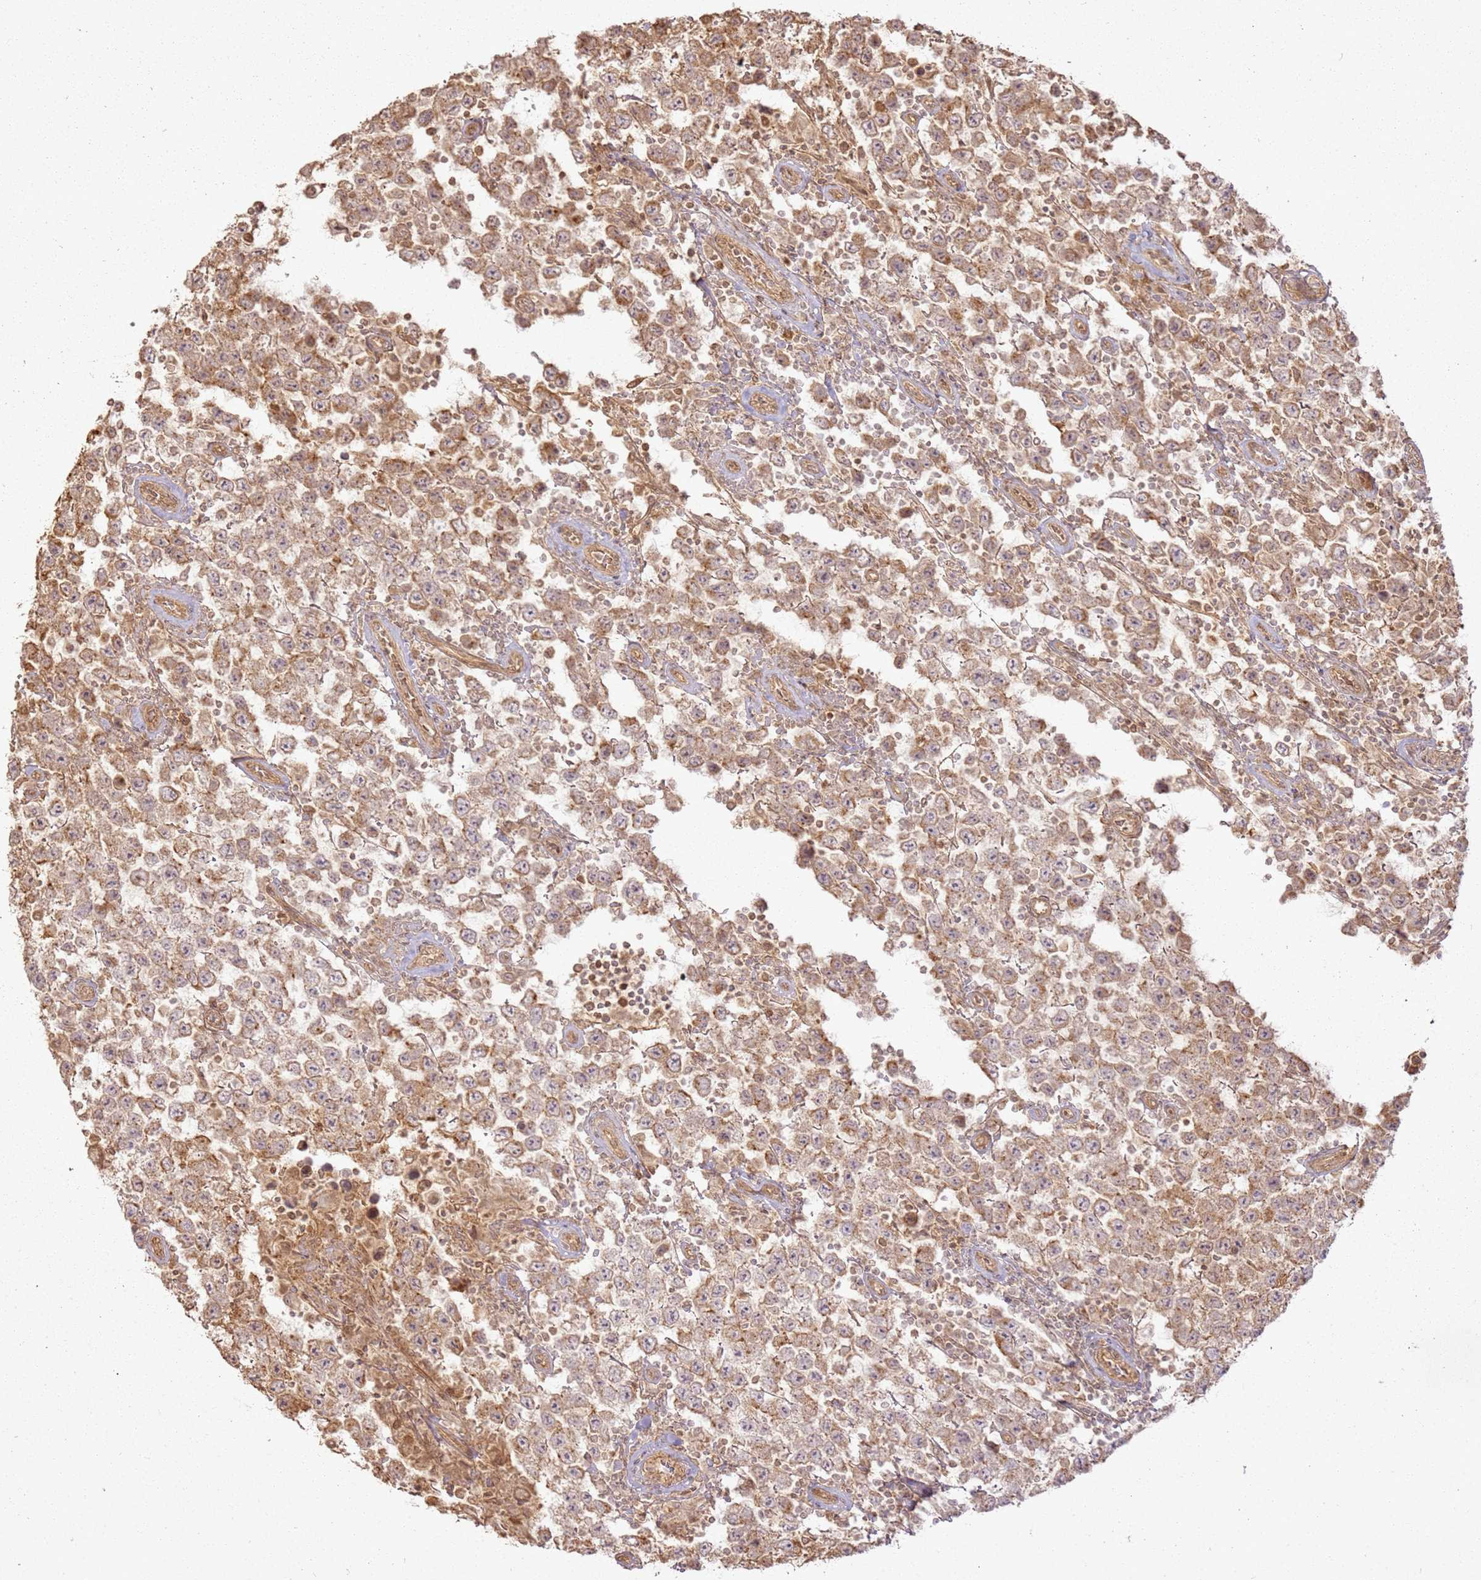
{"staining": {"intensity": "weak", "quantity": "25%-75%", "location": "cytoplasmic/membranous"}, "tissue": "testis cancer", "cell_type": "Tumor cells", "image_type": "cancer", "snomed": [{"axis": "morphology", "description": "Normal tissue, NOS"}, {"axis": "morphology", "description": "Urothelial carcinoma, High grade"}, {"axis": "morphology", "description": "Seminoma, NOS"}, {"axis": "morphology", "description": "Carcinoma, Embryonal, NOS"}, {"axis": "topography", "description": "Urinary bladder"}, {"axis": "topography", "description": "Testis"}], "caption": "Approximately 25%-75% of tumor cells in testis cancer (seminoma) exhibit weak cytoplasmic/membranous protein expression as visualized by brown immunohistochemical staining.", "gene": "ZNF776", "patient": {"sex": "male", "age": 41}}